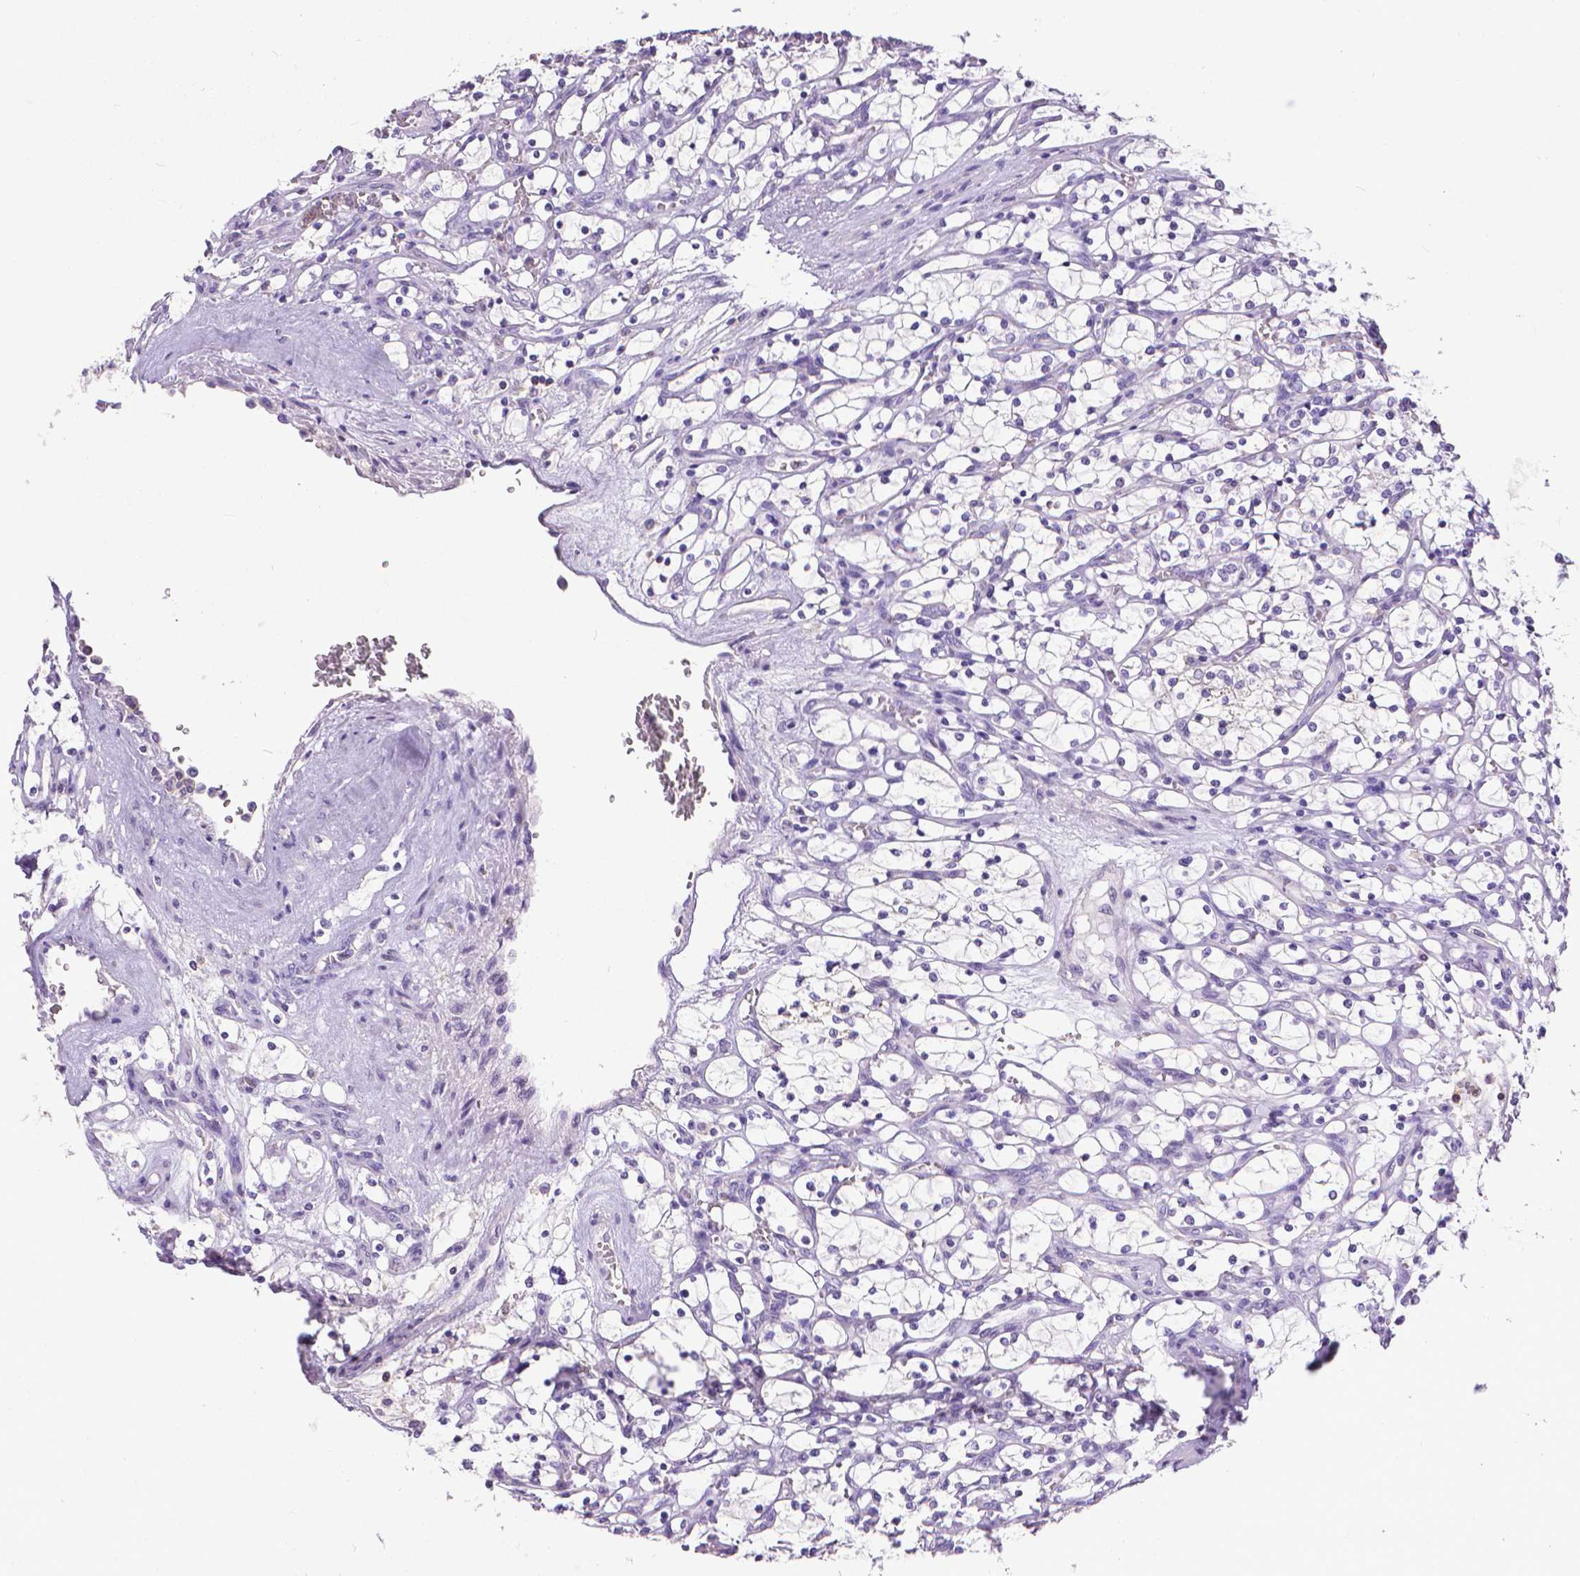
{"staining": {"intensity": "negative", "quantity": "none", "location": "none"}, "tissue": "renal cancer", "cell_type": "Tumor cells", "image_type": "cancer", "snomed": [{"axis": "morphology", "description": "Adenocarcinoma, NOS"}, {"axis": "topography", "description": "Kidney"}], "caption": "This photomicrograph is of renal adenocarcinoma stained with IHC to label a protein in brown with the nuclei are counter-stained blue. There is no expression in tumor cells. (Brightfield microscopy of DAB immunohistochemistry (IHC) at high magnification).", "gene": "CD4", "patient": {"sex": "female", "age": 69}}